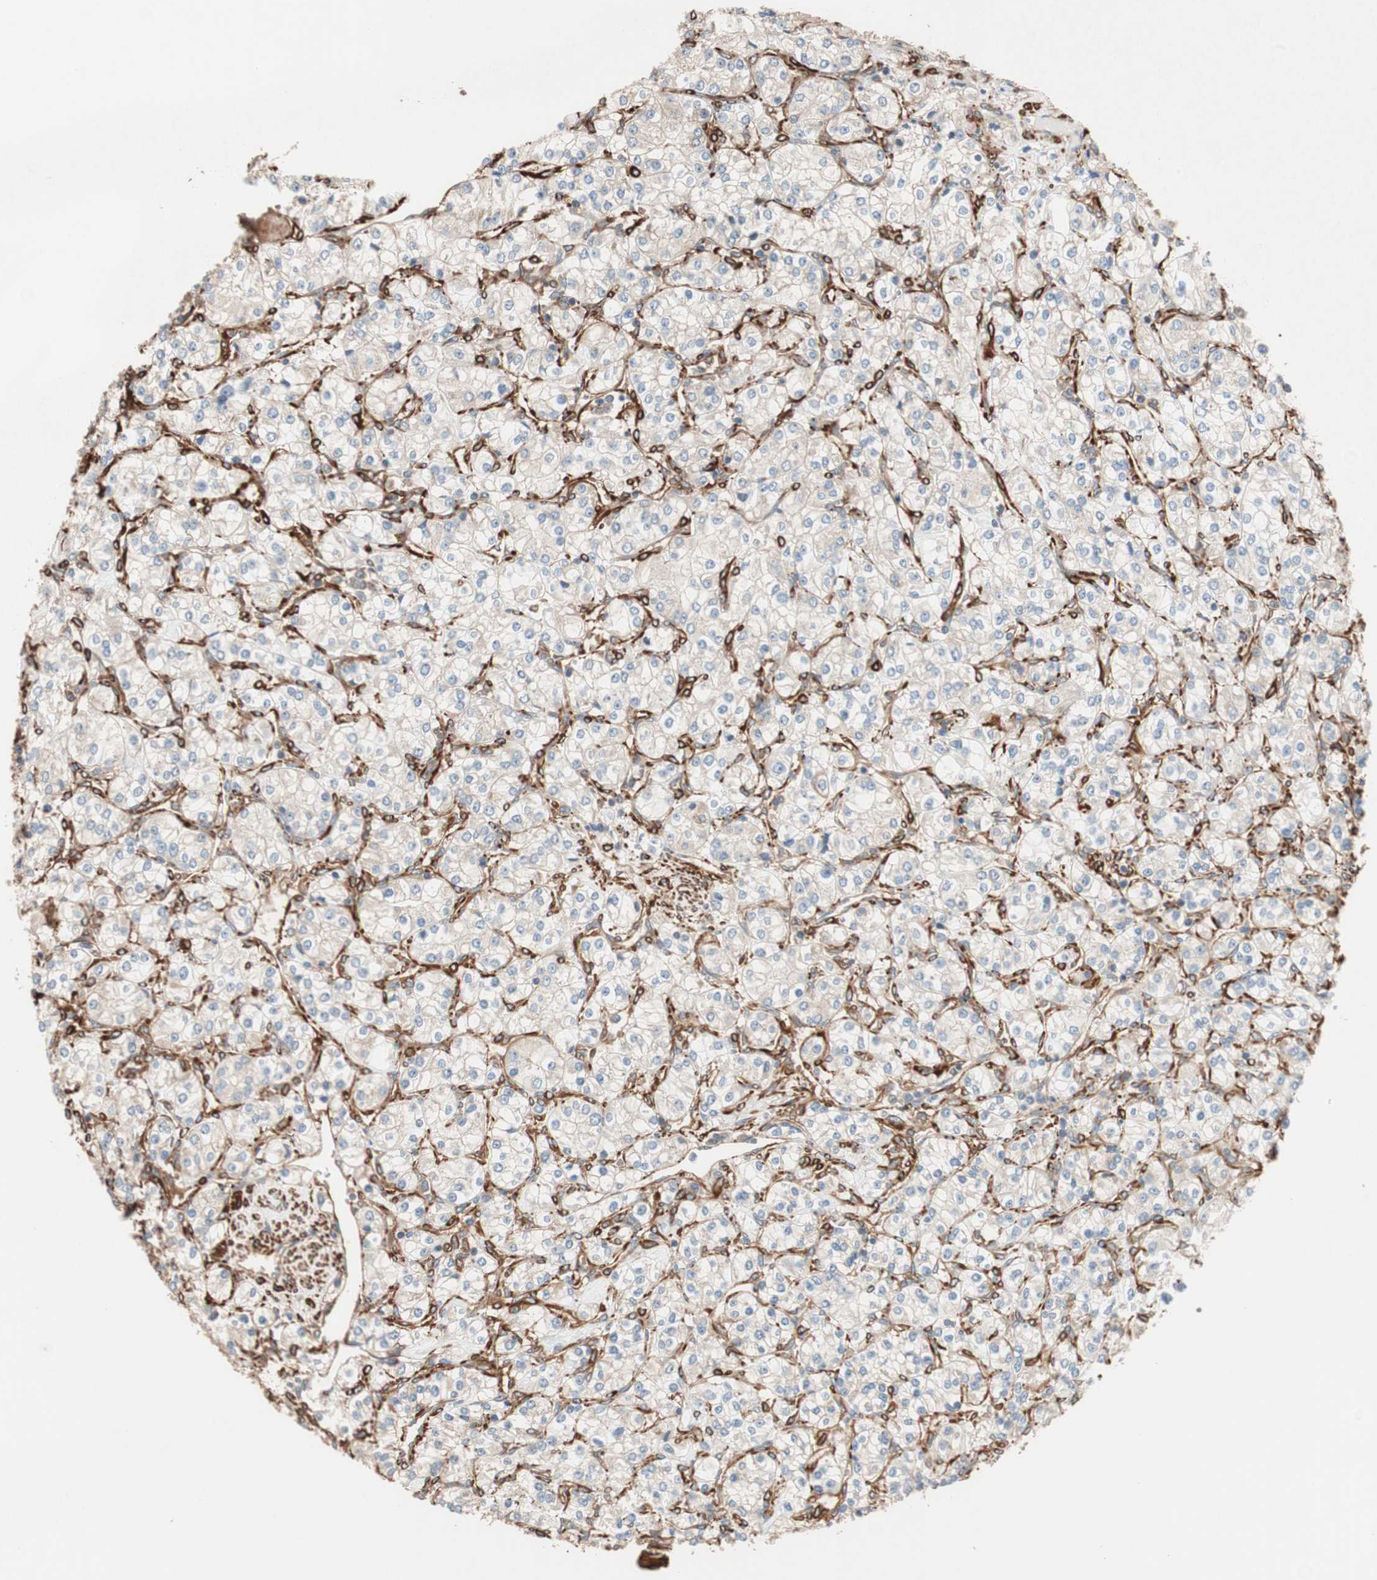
{"staining": {"intensity": "weak", "quantity": ">75%", "location": "cytoplasmic/membranous"}, "tissue": "renal cancer", "cell_type": "Tumor cells", "image_type": "cancer", "snomed": [{"axis": "morphology", "description": "Adenocarcinoma, NOS"}, {"axis": "topography", "description": "Kidney"}], "caption": "IHC histopathology image of human renal cancer stained for a protein (brown), which displays low levels of weak cytoplasmic/membranous expression in approximately >75% of tumor cells.", "gene": "GPSM2", "patient": {"sex": "male", "age": 77}}